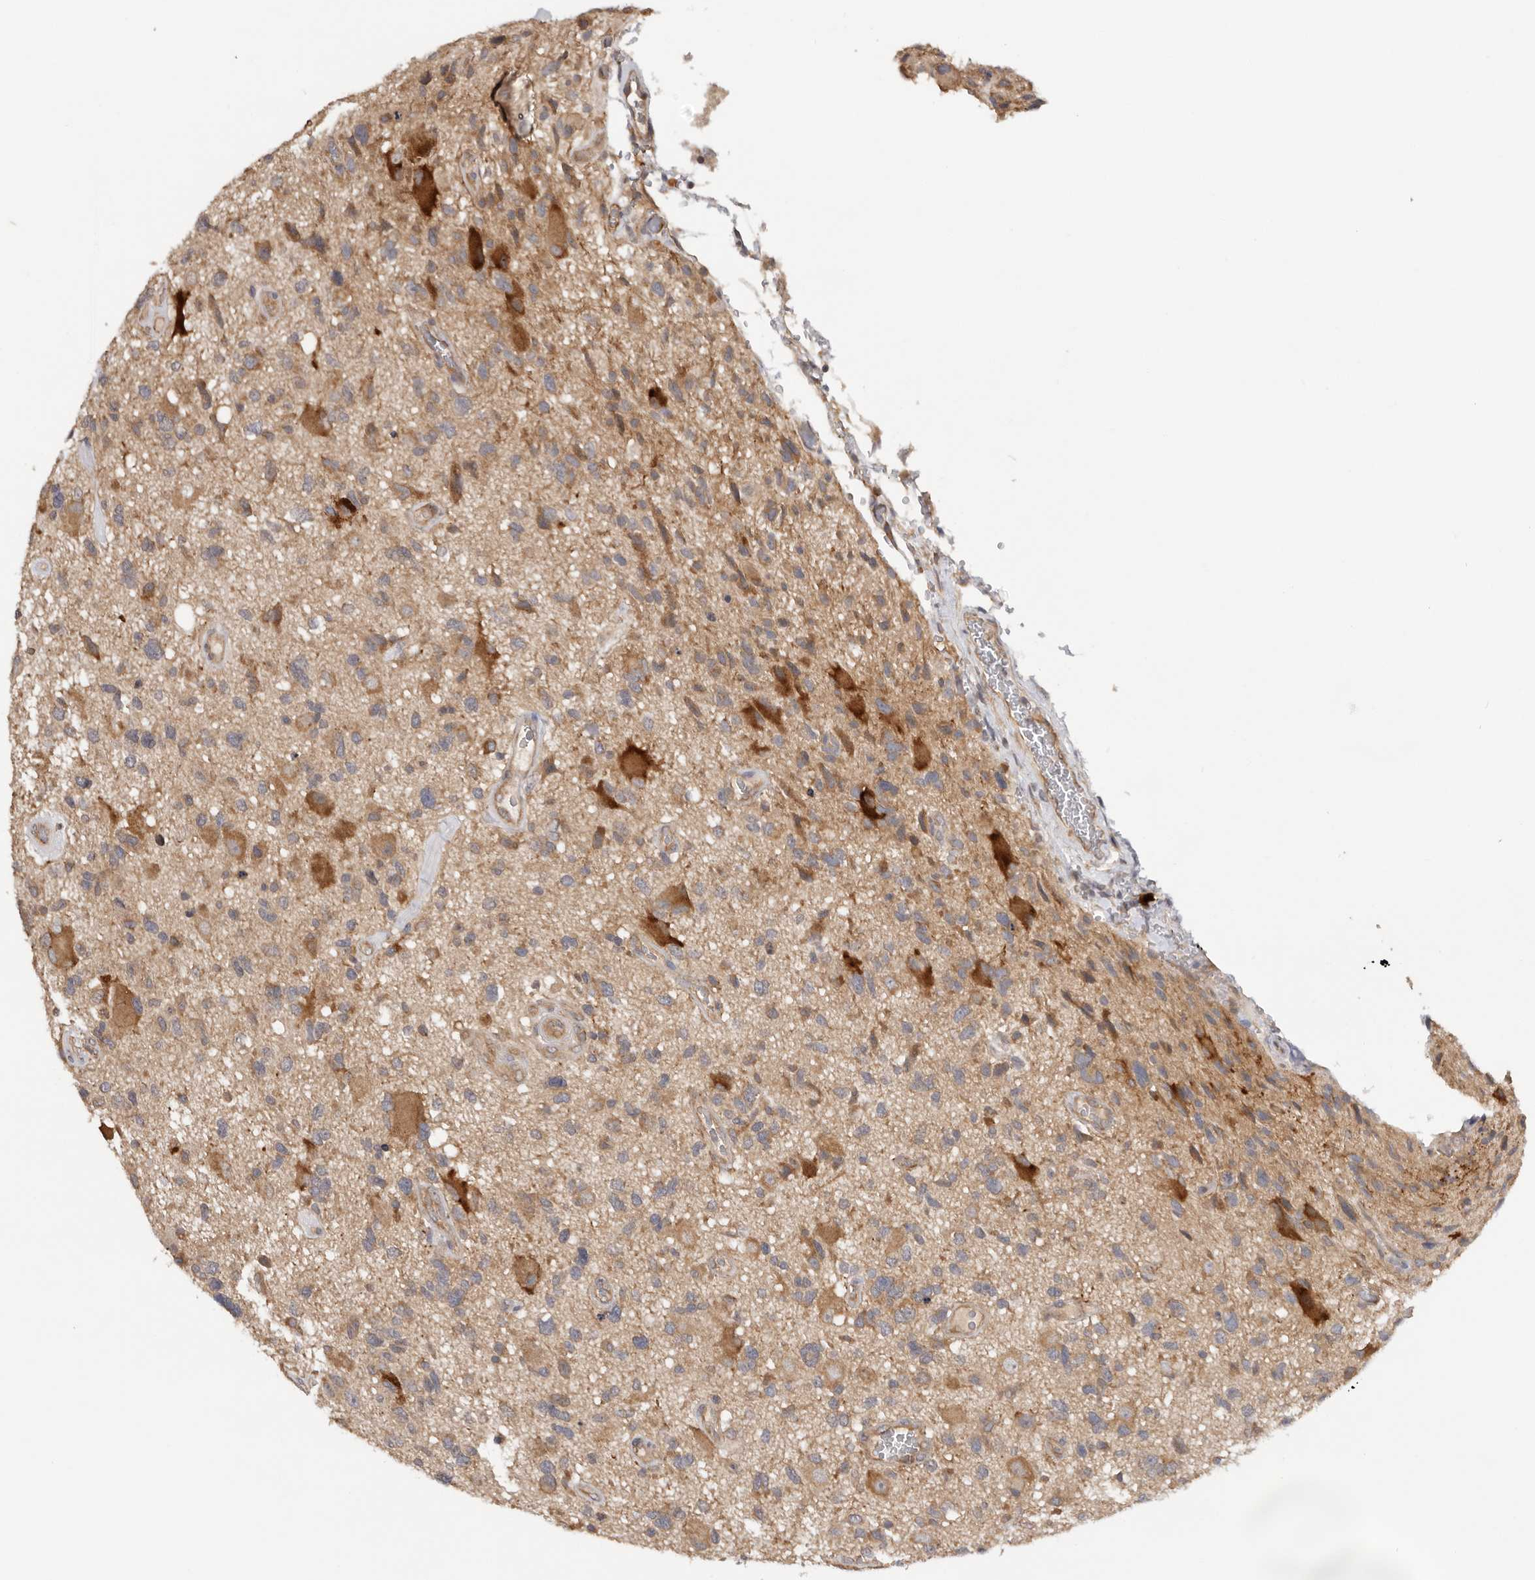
{"staining": {"intensity": "moderate", "quantity": ">75%", "location": "cytoplasmic/membranous"}, "tissue": "glioma", "cell_type": "Tumor cells", "image_type": "cancer", "snomed": [{"axis": "morphology", "description": "Glioma, malignant, High grade"}, {"axis": "topography", "description": "Brain"}], "caption": "Tumor cells display moderate cytoplasmic/membranous expression in approximately >75% of cells in malignant glioma (high-grade).", "gene": "PPP1R42", "patient": {"sex": "male", "age": 33}}